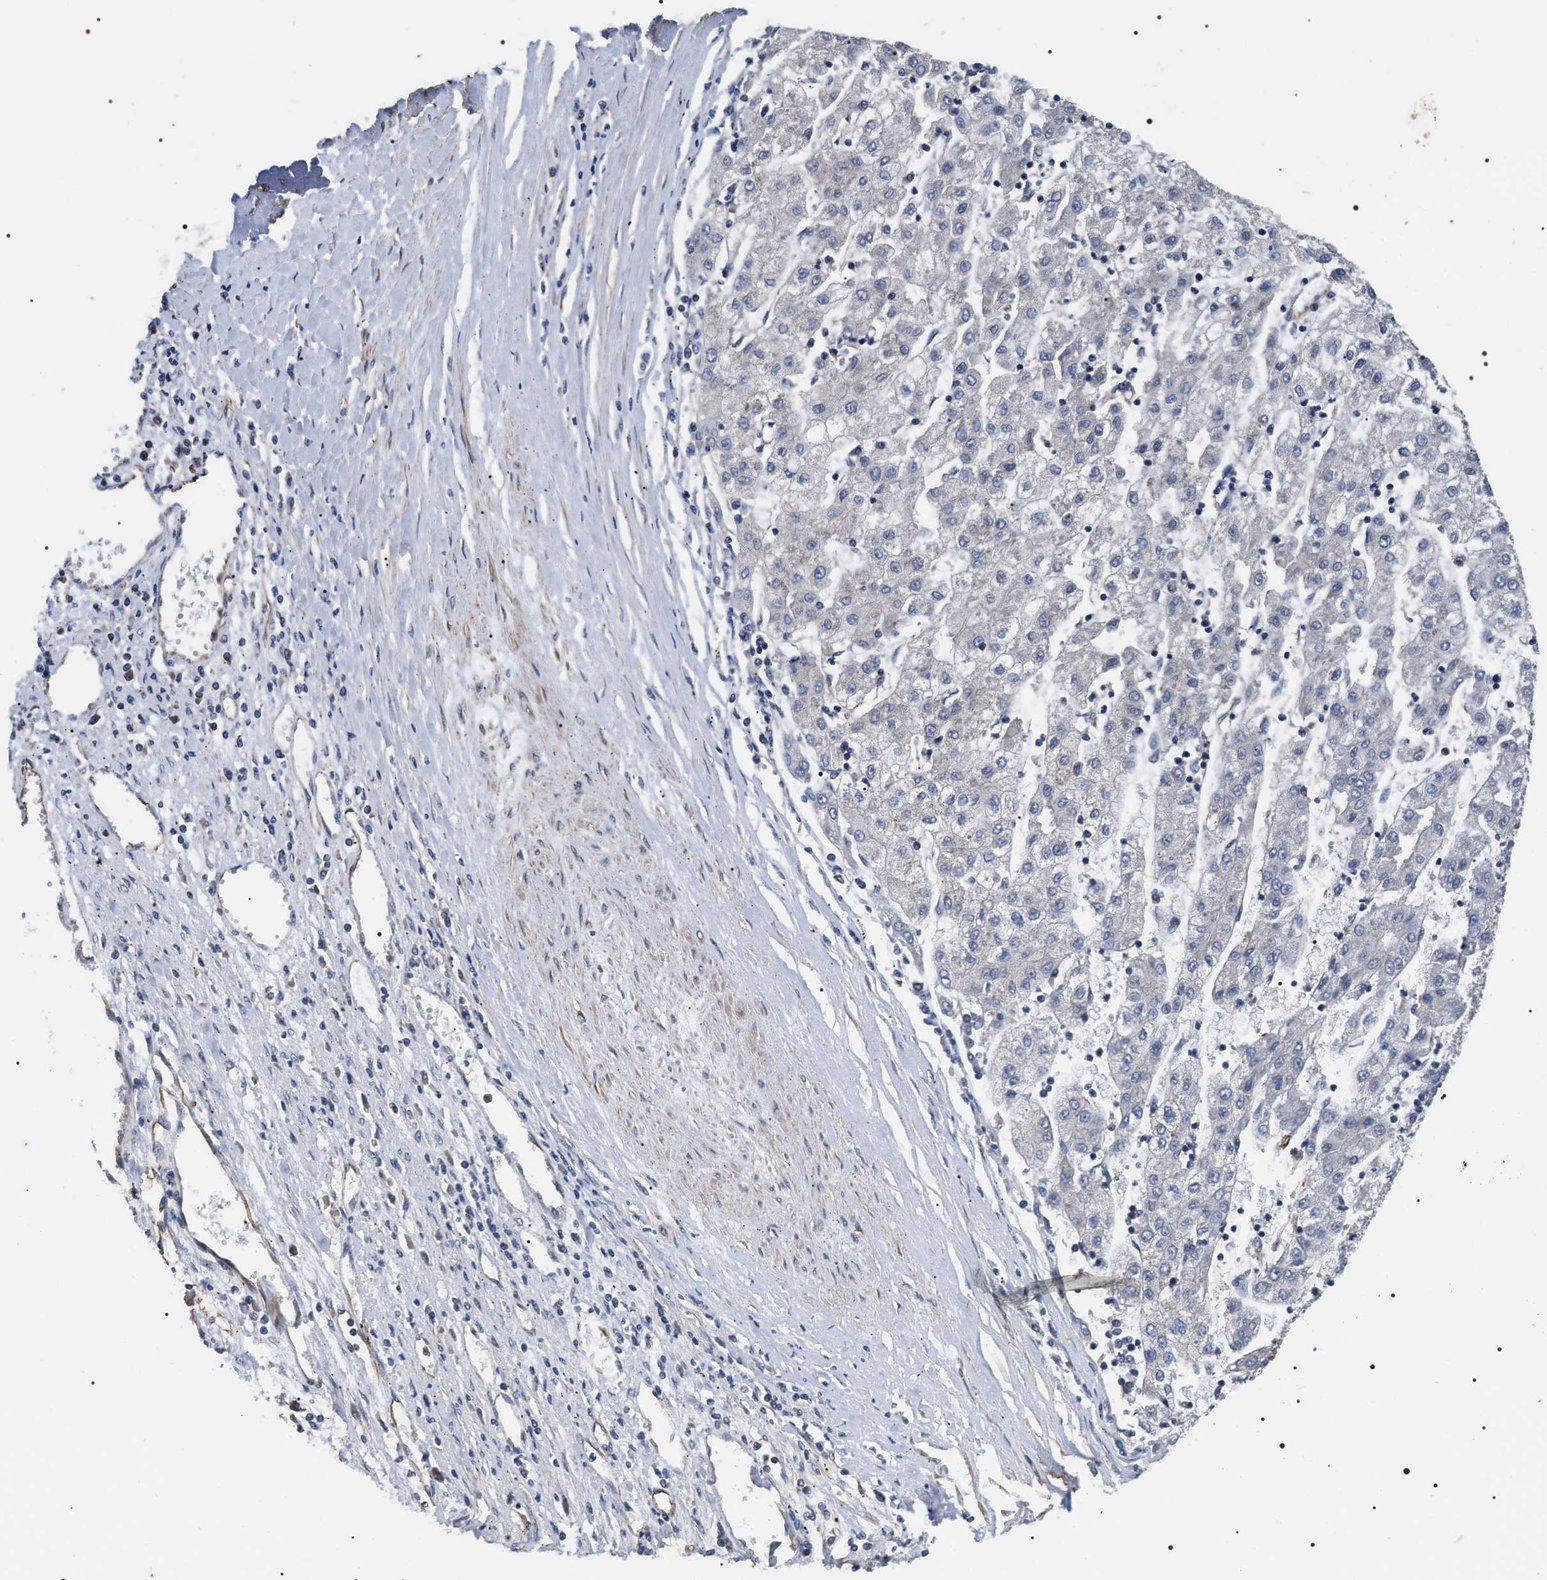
{"staining": {"intensity": "negative", "quantity": "none", "location": "none"}, "tissue": "liver cancer", "cell_type": "Tumor cells", "image_type": "cancer", "snomed": [{"axis": "morphology", "description": "Carcinoma, Hepatocellular, NOS"}, {"axis": "topography", "description": "Liver"}], "caption": "Liver cancer stained for a protein using IHC reveals no expression tumor cells.", "gene": "TSPAN33", "patient": {"sex": "male", "age": 72}}